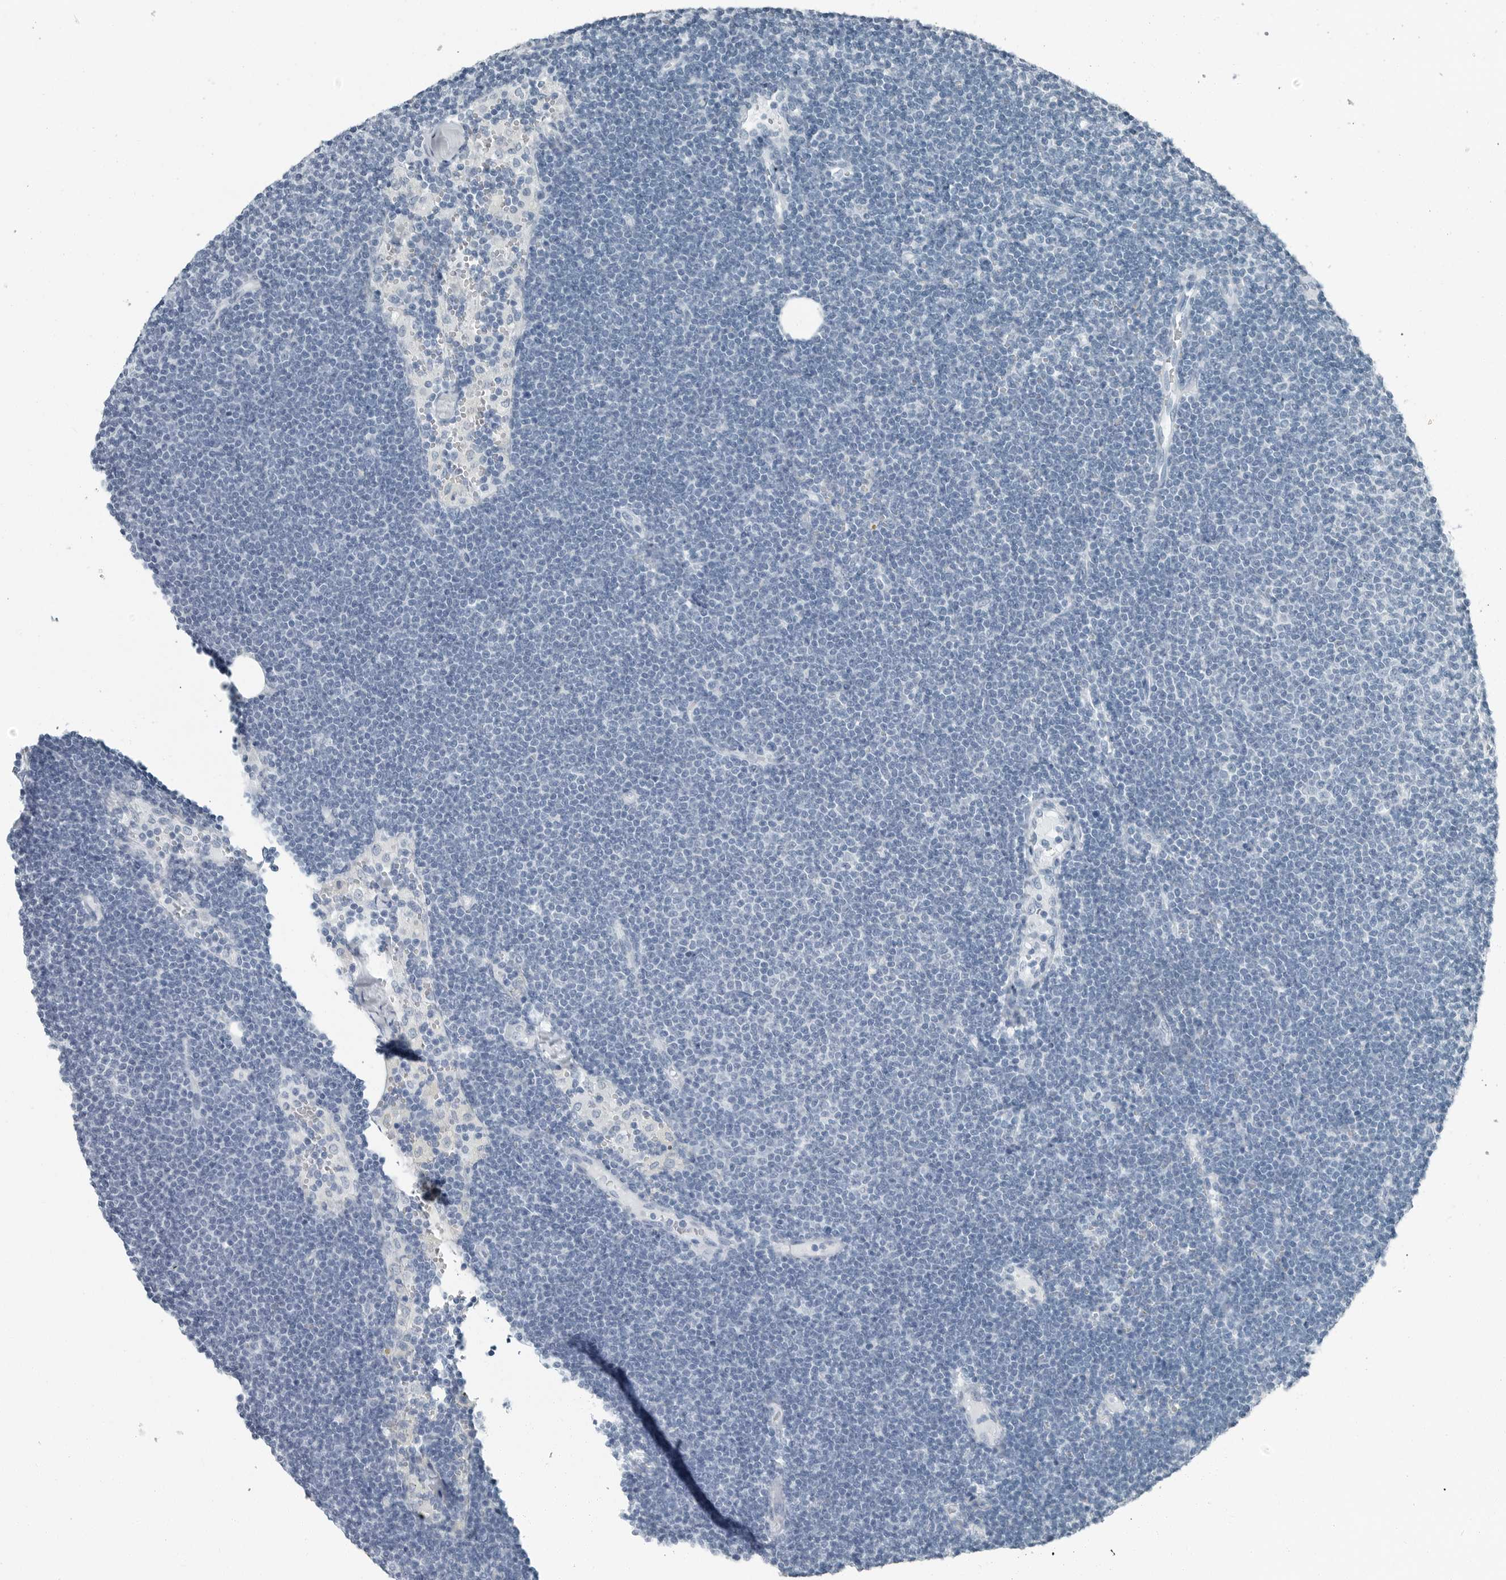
{"staining": {"intensity": "negative", "quantity": "none", "location": "none"}, "tissue": "lymphoma", "cell_type": "Tumor cells", "image_type": "cancer", "snomed": [{"axis": "morphology", "description": "Malignant lymphoma, non-Hodgkin's type, Low grade"}, {"axis": "topography", "description": "Lymph node"}], "caption": "Immunohistochemistry micrograph of malignant lymphoma, non-Hodgkin's type (low-grade) stained for a protein (brown), which displays no positivity in tumor cells. The staining is performed using DAB (3,3'-diaminobenzidine) brown chromogen with nuclei counter-stained in using hematoxylin.", "gene": "ZPBP2", "patient": {"sex": "female", "age": 53}}